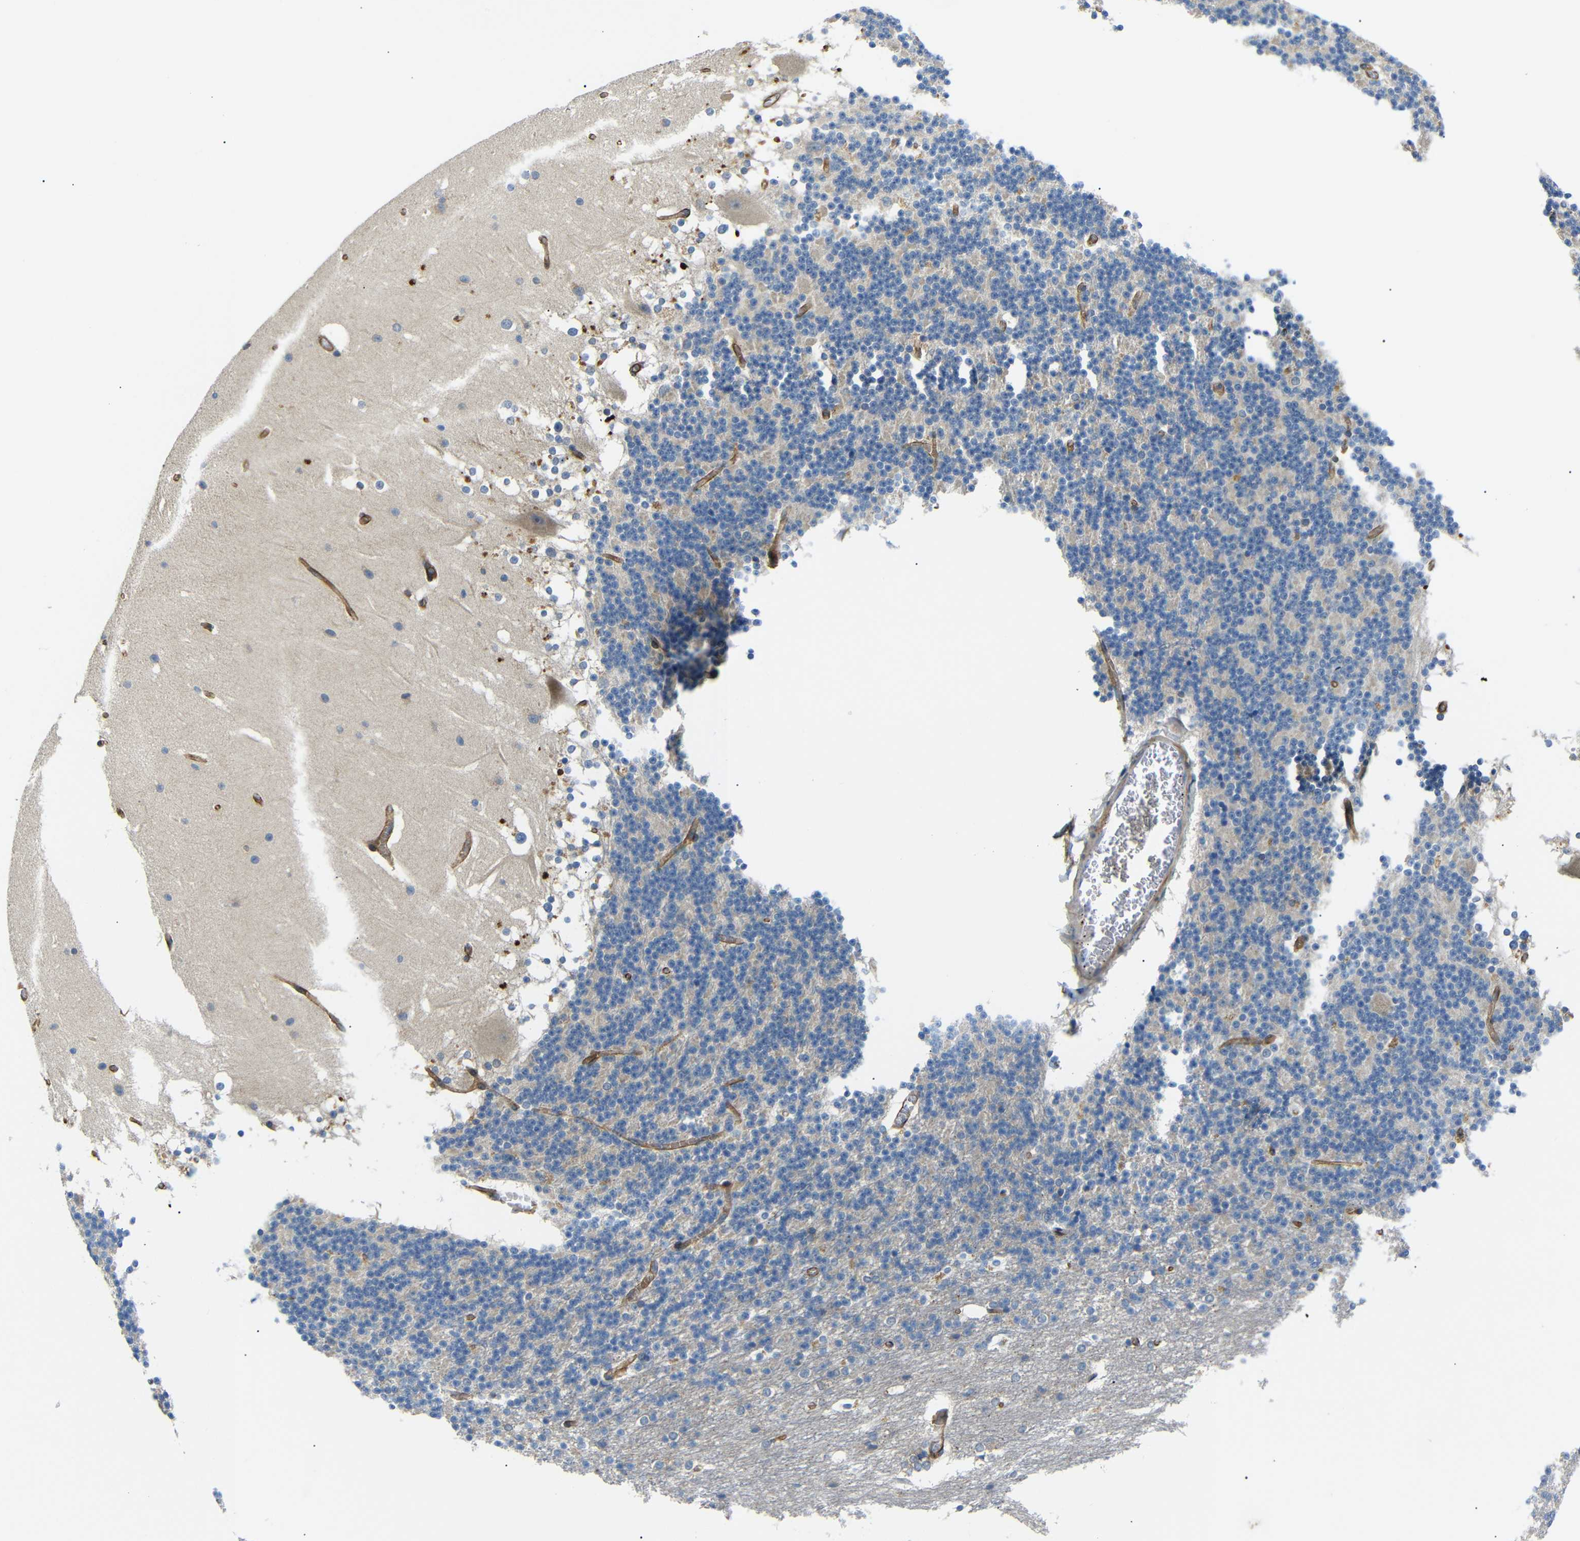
{"staining": {"intensity": "negative", "quantity": "none", "location": "none"}, "tissue": "cerebellum", "cell_type": "Cells in granular layer", "image_type": "normal", "snomed": [{"axis": "morphology", "description": "Normal tissue, NOS"}, {"axis": "topography", "description": "Cerebellum"}], "caption": "This is a histopathology image of immunohistochemistry (IHC) staining of normal cerebellum, which shows no expression in cells in granular layer.", "gene": "MYO1B", "patient": {"sex": "female", "age": 19}}